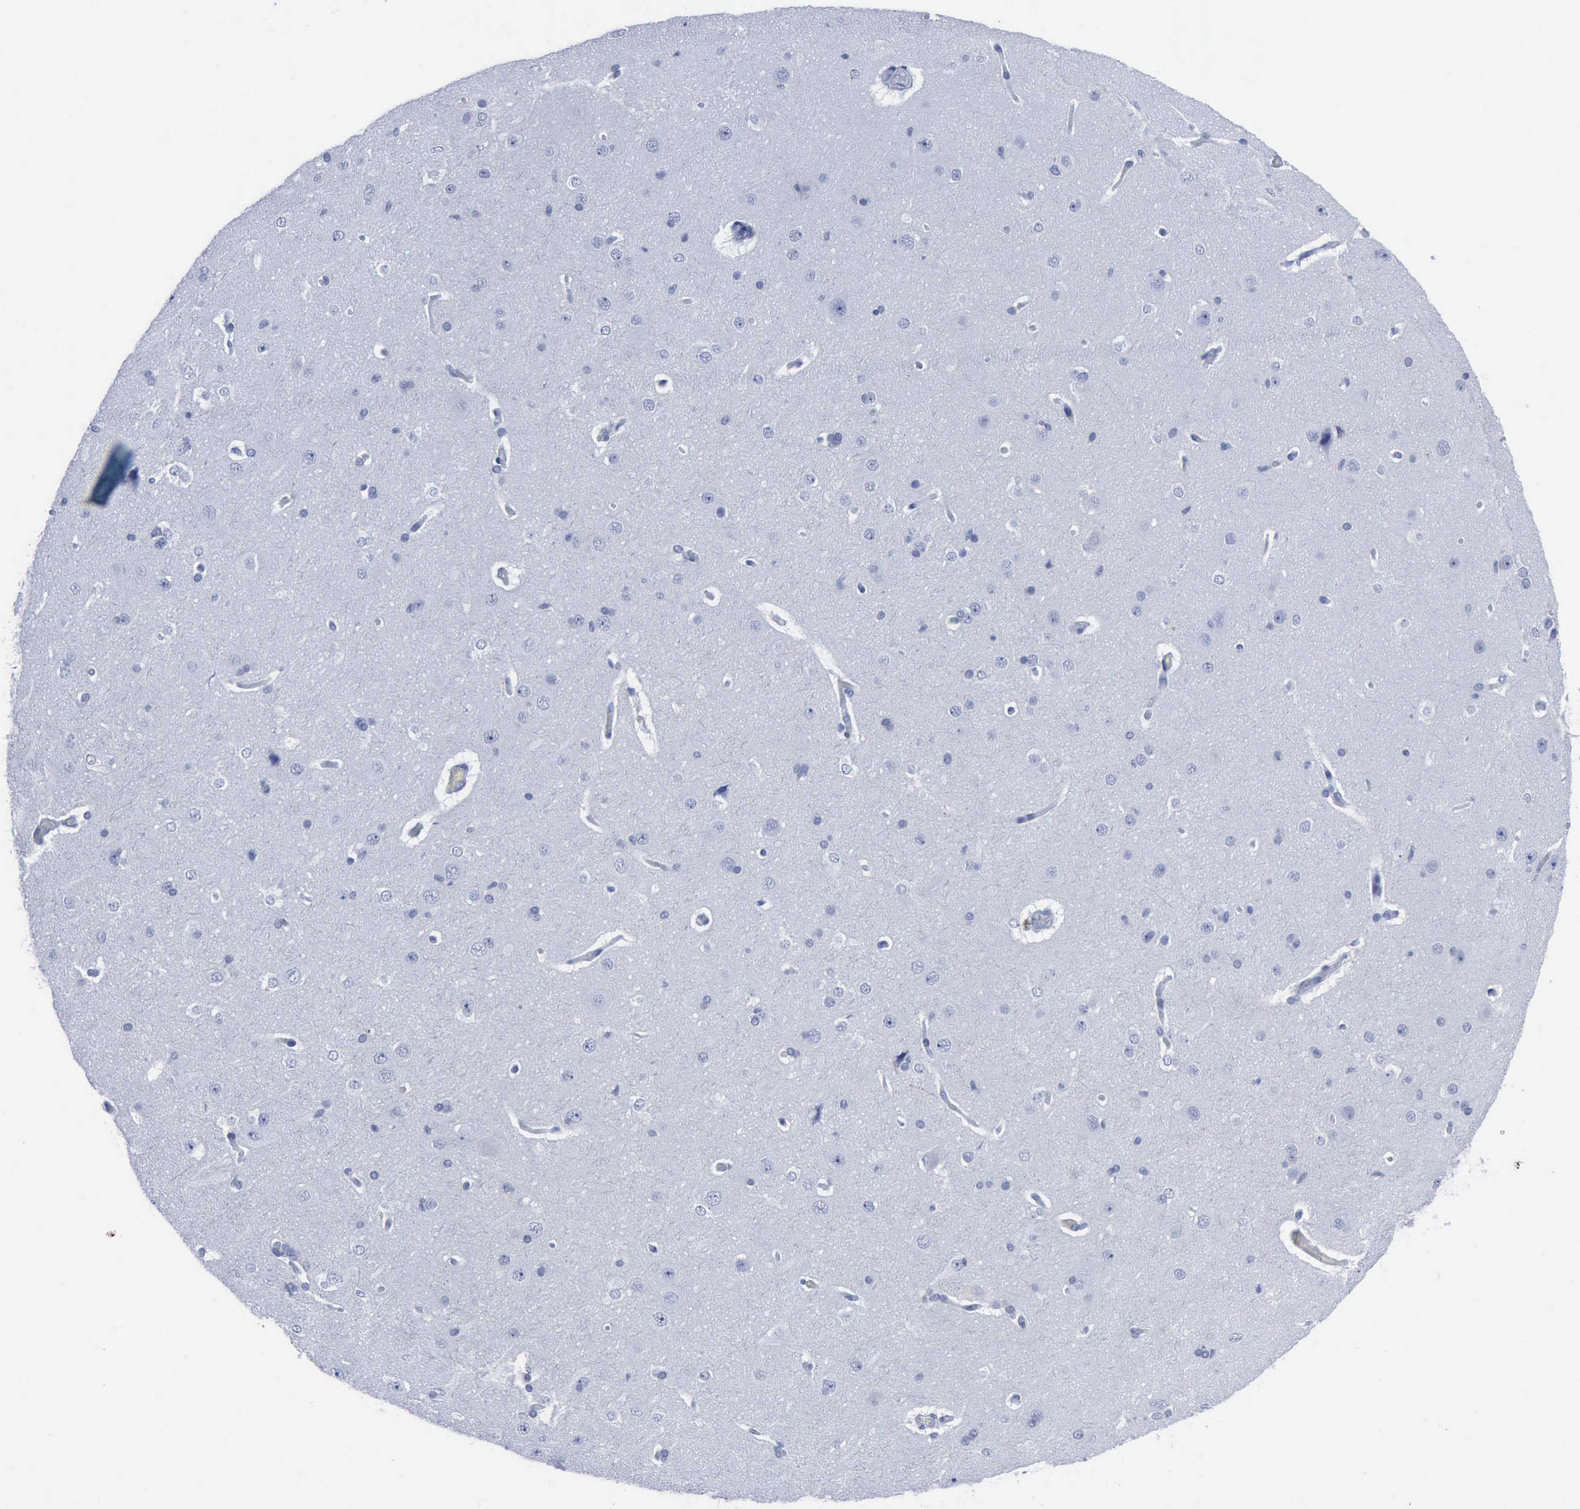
{"staining": {"intensity": "negative", "quantity": "none", "location": "none"}, "tissue": "cerebral cortex", "cell_type": "Endothelial cells", "image_type": "normal", "snomed": [{"axis": "morphology", "description": "Normal tissue, NOS"}, {"axis": "topography", "description": "Cerebral cortex"}], "caption": "A high-resolution micrograph shows immunohistochemistry (IHC) staining of unremarkable cerebral cortex, which shows no significant expression in endothelial cells. The staining is performed using DAB brown chromogen with nuclei counter-stained in using hematoxylin.", "gene": "NGFR", "patient": {"sex": "female", "age": 45}}